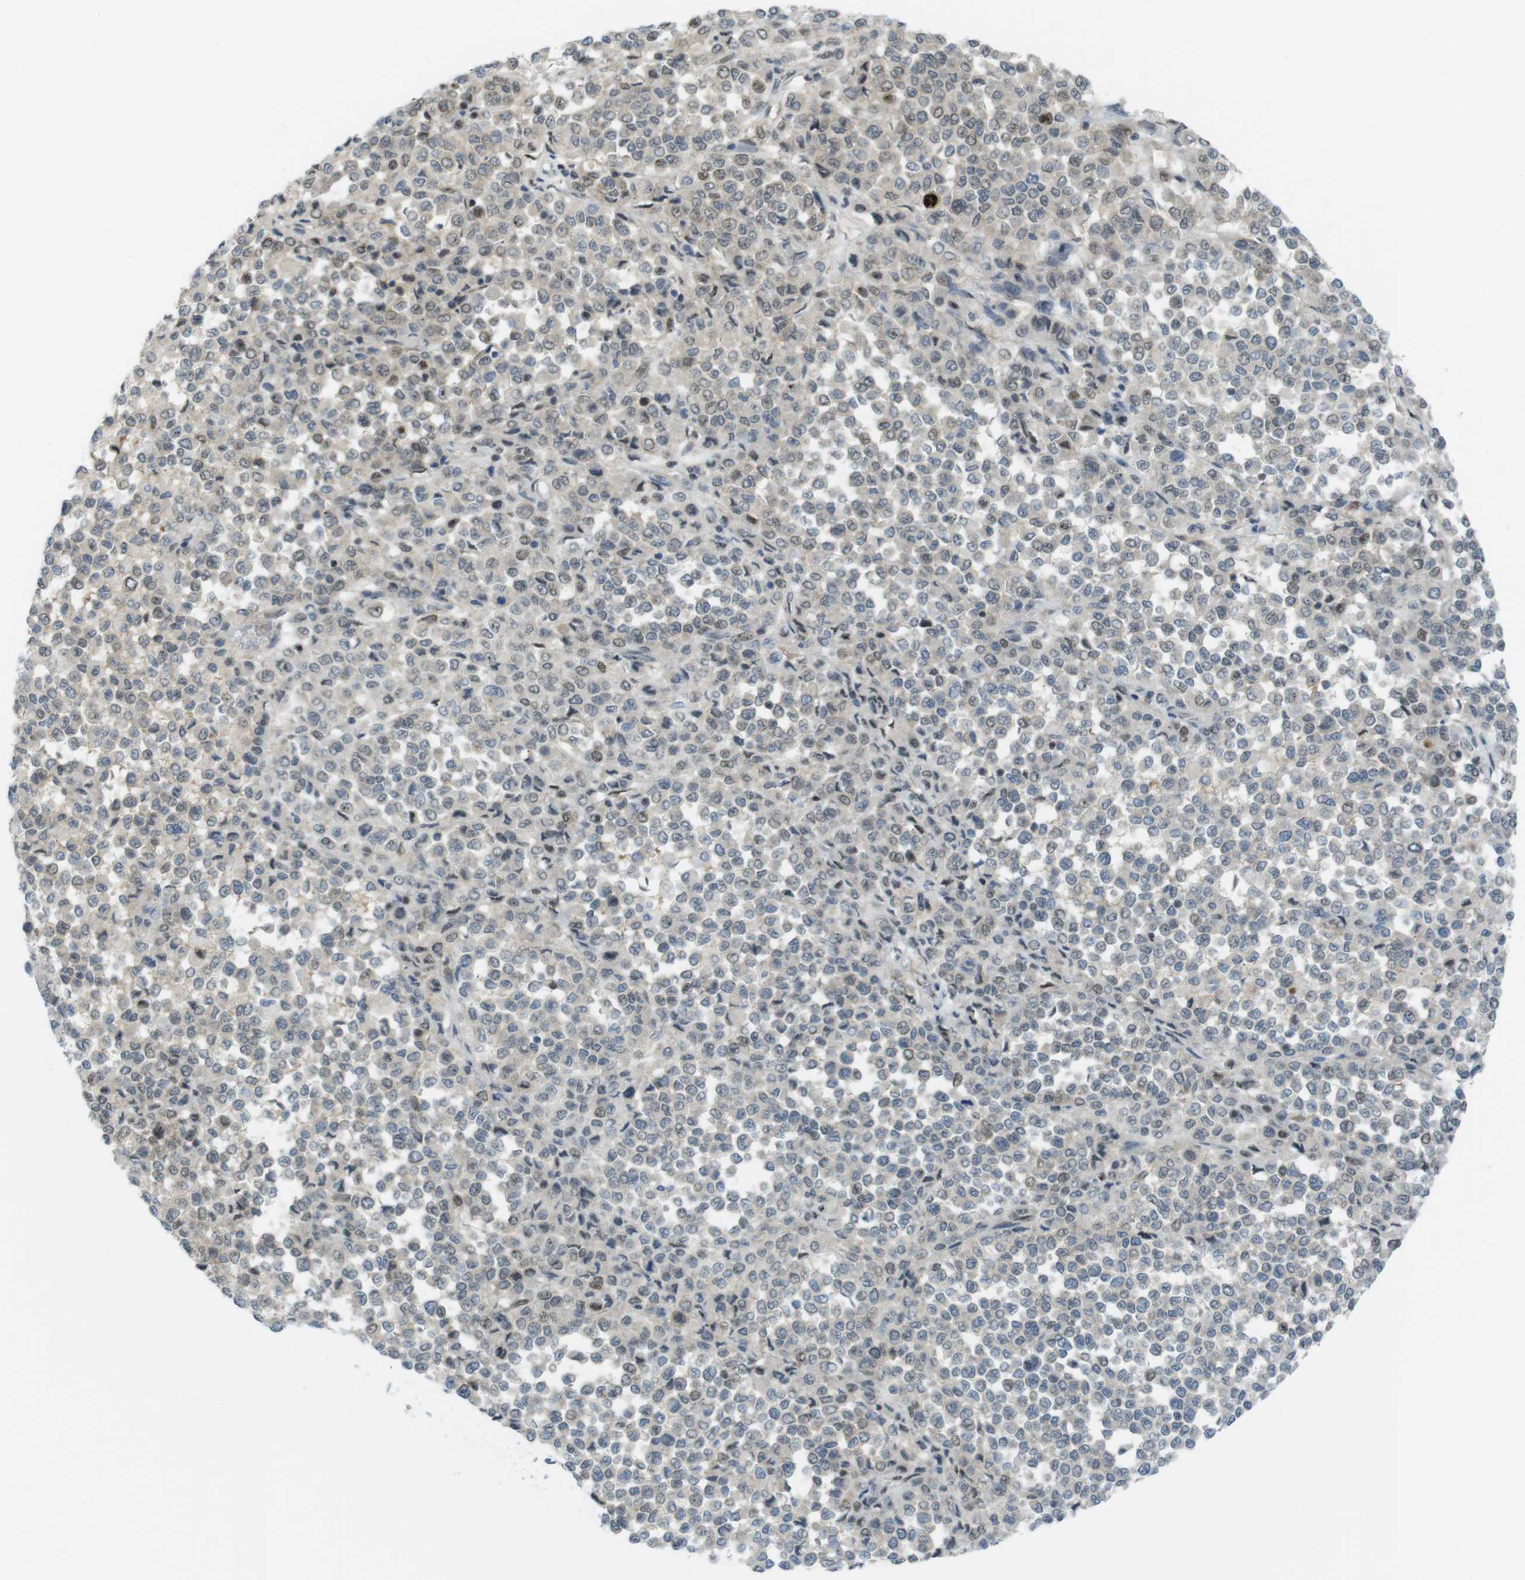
{"staining": {"intensity": "weak", "quantity": "25%-75%", "location": "nuclear"}, "tissue": "melanoma", "cell_type": "Tumor cells", "image_type": "cancer", "snomed": [{"axis": "morphology", "description": "Malignant melanoma, Metastatic site"}, {"axis": "topography", "description": "Pancreas"}], "caption": "A brown stain shows weak nuclear positivity of a protein in malignant melanoma (metastatic site) tumor cells. Using DAB (brown) and hematoxylin (blue) stains, captured at high magnification using brightfield microscopy.", "gene": "UBB", "patient": {"sex": "female", "age": 30}}